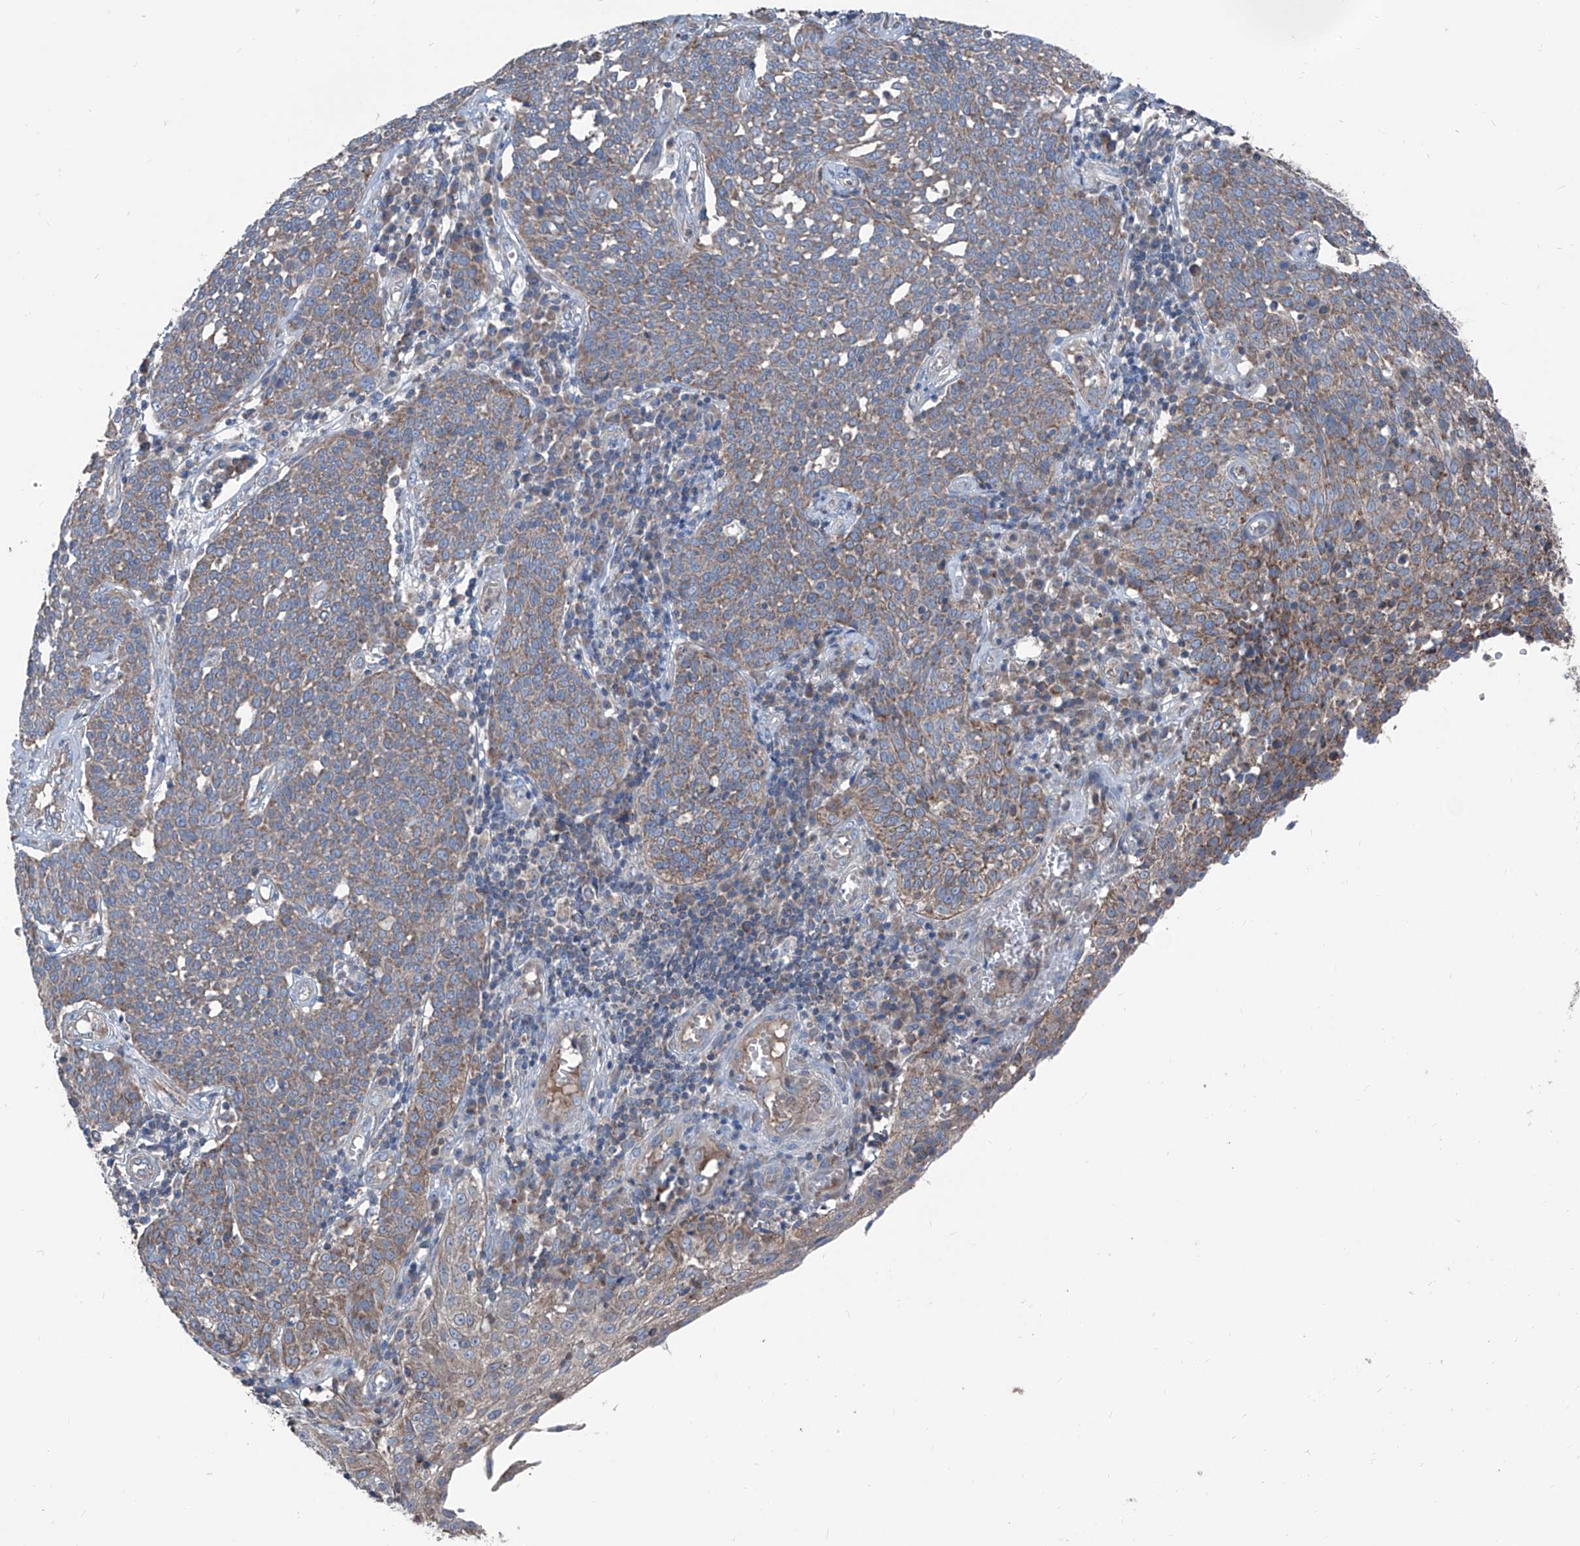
{"staining": {"intensity": "moderate", "quantity": "25%-75%", "location": "cytoplasmic/membranous"}, "tissue": "cervical cancer", "cell_type": "Tumor cells", "image_type": "cancer", "snomed": [{"axis": "morphology", "description": "Squamous cell carcinoma, NOS"}, {"axis": "topography", "description": "Cervix"}], "caption": "Brown immunohistochemical staining in human cervical cancer (squamous cell carcinoma) demonstrates moderate cytoplasmic/membranous positivity in approximately 25%-75% of tumor cells.", "gene": "GPAT3", "patient": {"sex": "female", "age": 34}}